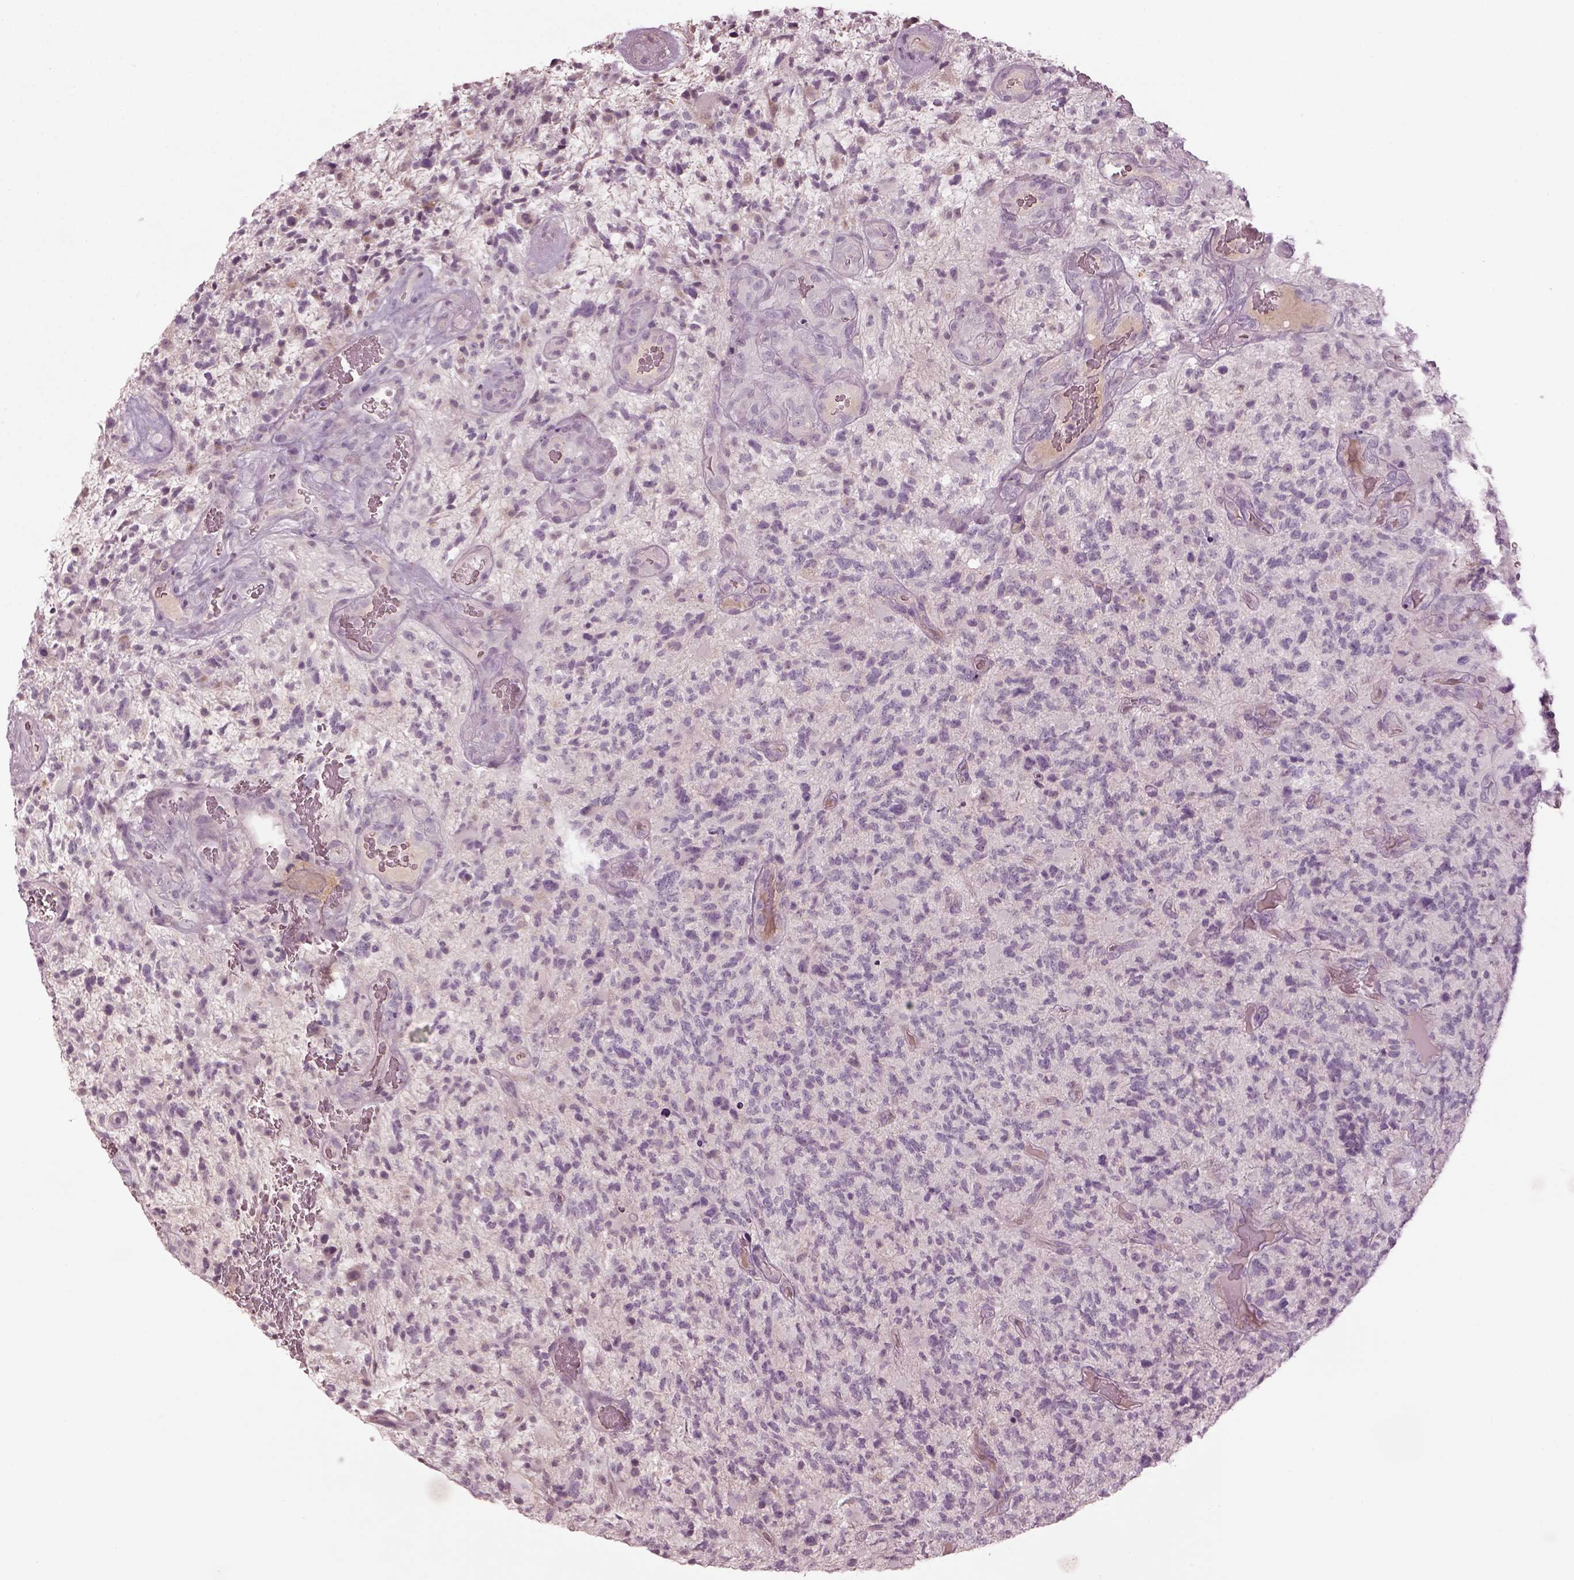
{"staining": {"intensity": "negative", "quantity": "none", "location": "none"}, "tissue": "glioma", "cell_type": "Tumor cells", "image_type": "cancer", "snomed": [{"axis": "morphology", "description": "Glioma, malignant, High grade"}, {"axis": "topography", "description": "Brain"}], "caption": "Immunohistochemistry (IHC) histopathology image of neoplastic tissue: human glioma stained with DAB exhibits no significant protein expression in tumor cells.", "gene": "SPATA6L", "patient": {"sex": "female", "age": 71}}